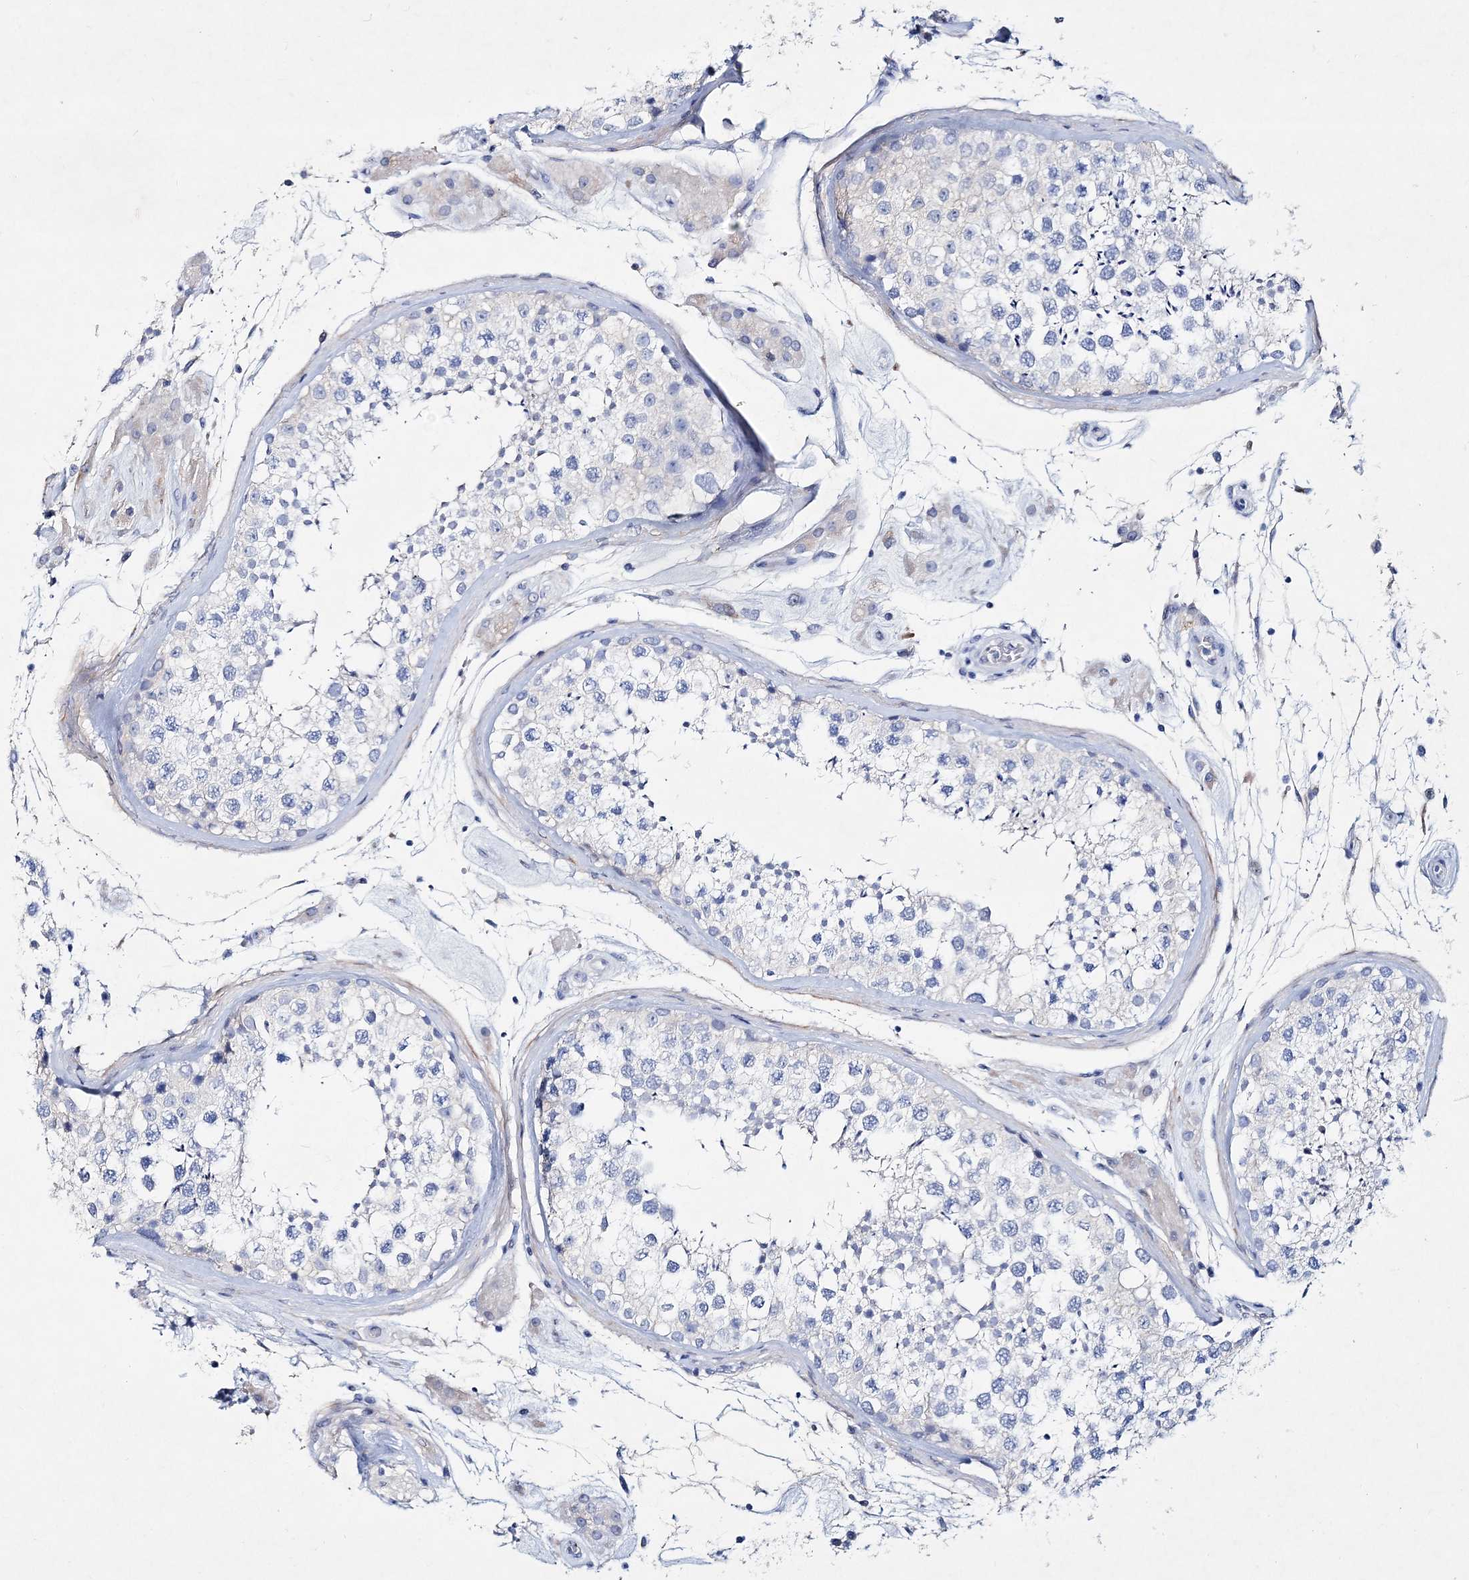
{"staining": {"intensity": "negative", "quantity": "none", "location": "none"}, "tissue": "testis", "cell_type": "Cells in seminiferous ducts", "image_type": "normal", "snomed": [{"axis": "morphology", "description": "Normal tissue, NOS"}, {"axis": "topography", "description": "Testis"}], "caption": "Immunohistochemistry (IHC) histopathology image of unremarkable testis: testis stained with DAB demonstrates no significant protein staining in cells in seminiferous ducts. (DAB IHC, high magnification).", "gene": "SPINK7", "patient": {"sex": "male", "age": 46}}